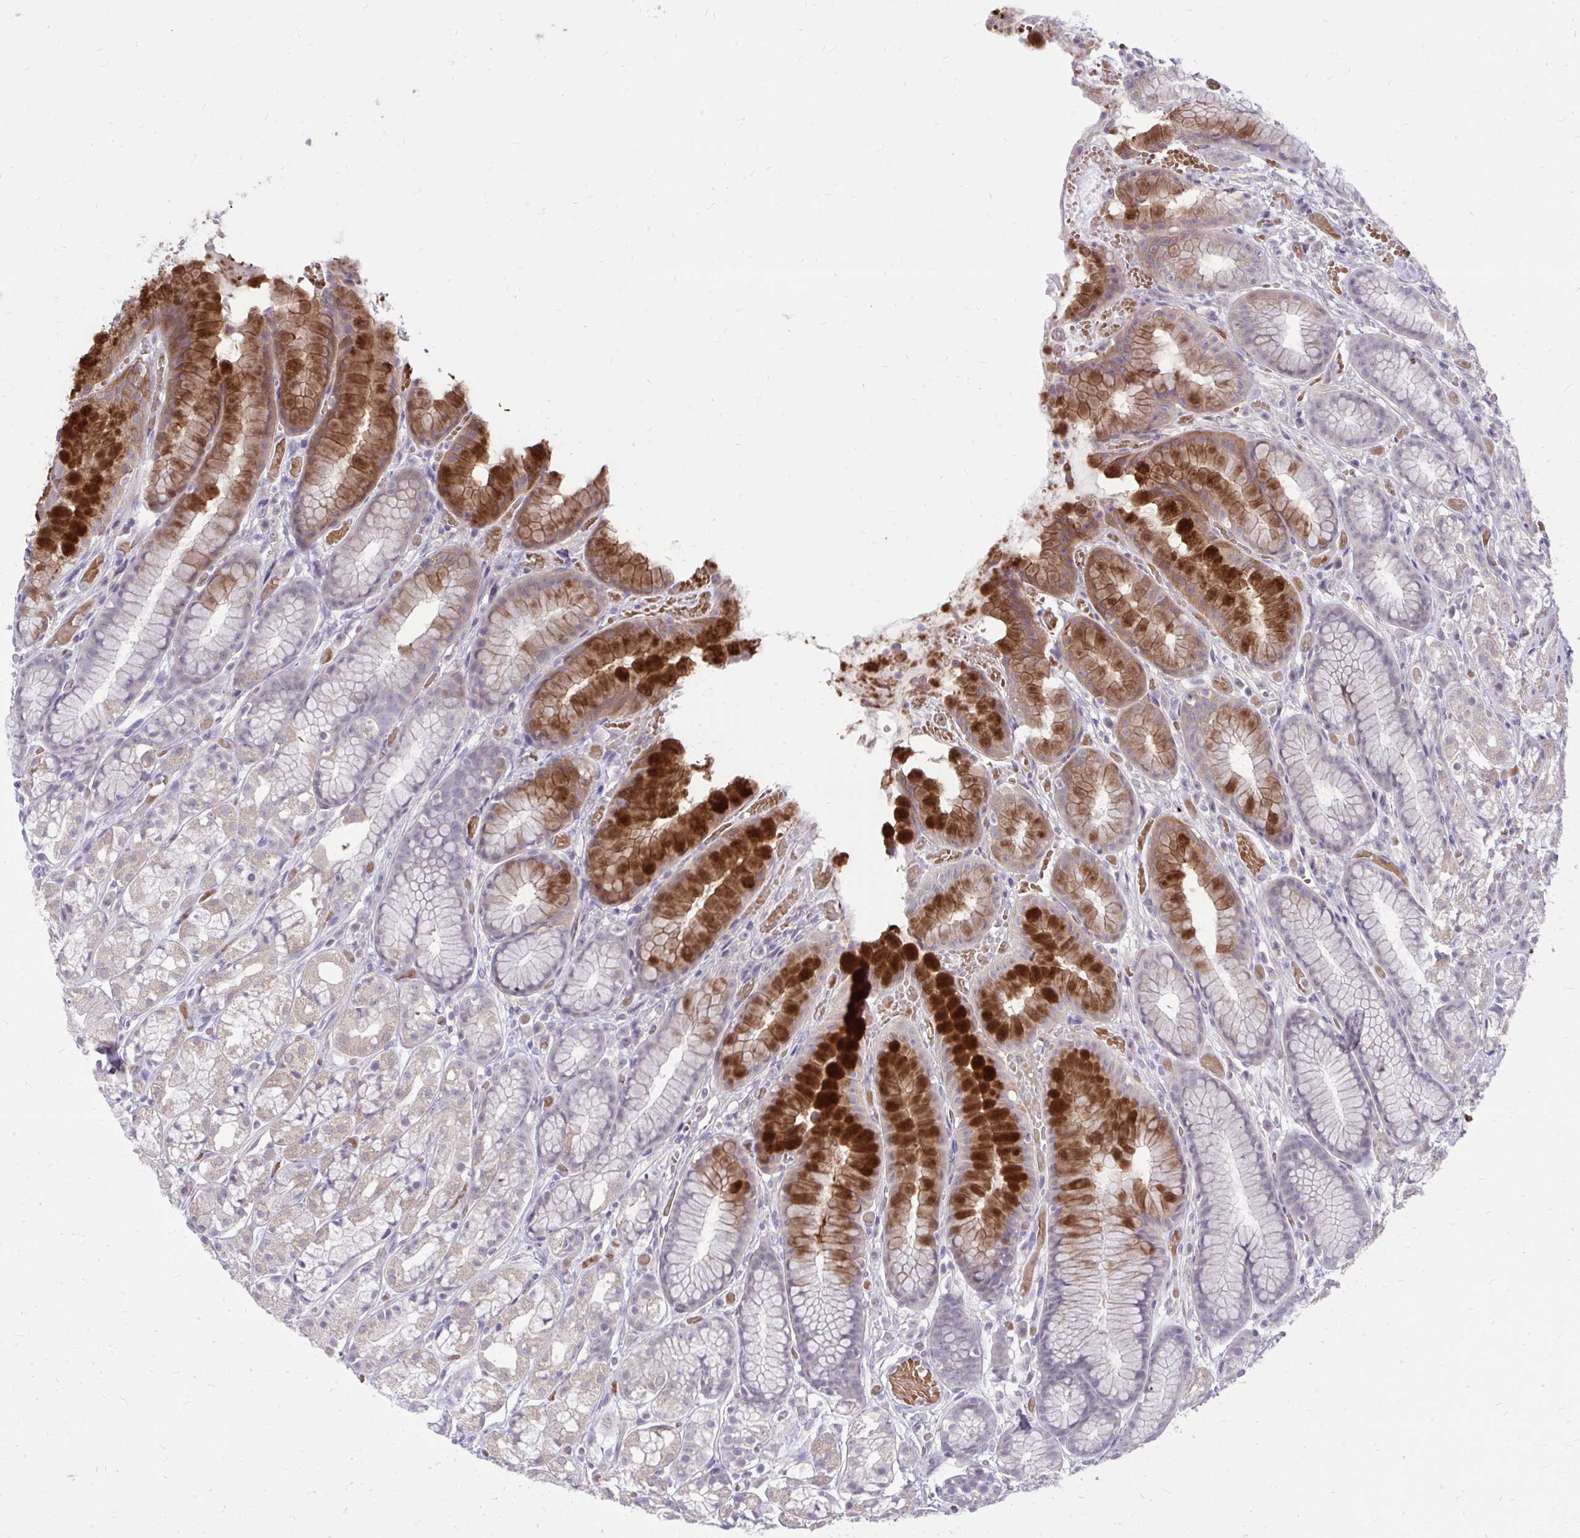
{"staining": {"intensity": "strong", "quantity": "<25%", "location": "cytoplasmic/membranous"}, "tissue": "stomach", "cell_type": "Glandular cells", "image_type": "normal", "snomed": [{"axis": "morphology", "description": "Normal tissue, NOS"}, {"axis": "topography", "description": "Smooth muscle"}, {"axis": "topography", "description": "Stomach"}], "caption": "Brown immunohistochemical staining in benign stomach displays strong cytoplasmic/membranous expression in approximately <25% of glandular cells.", "gene": "DPY19L1", "patient": {"sex": "male", "age": 70}}